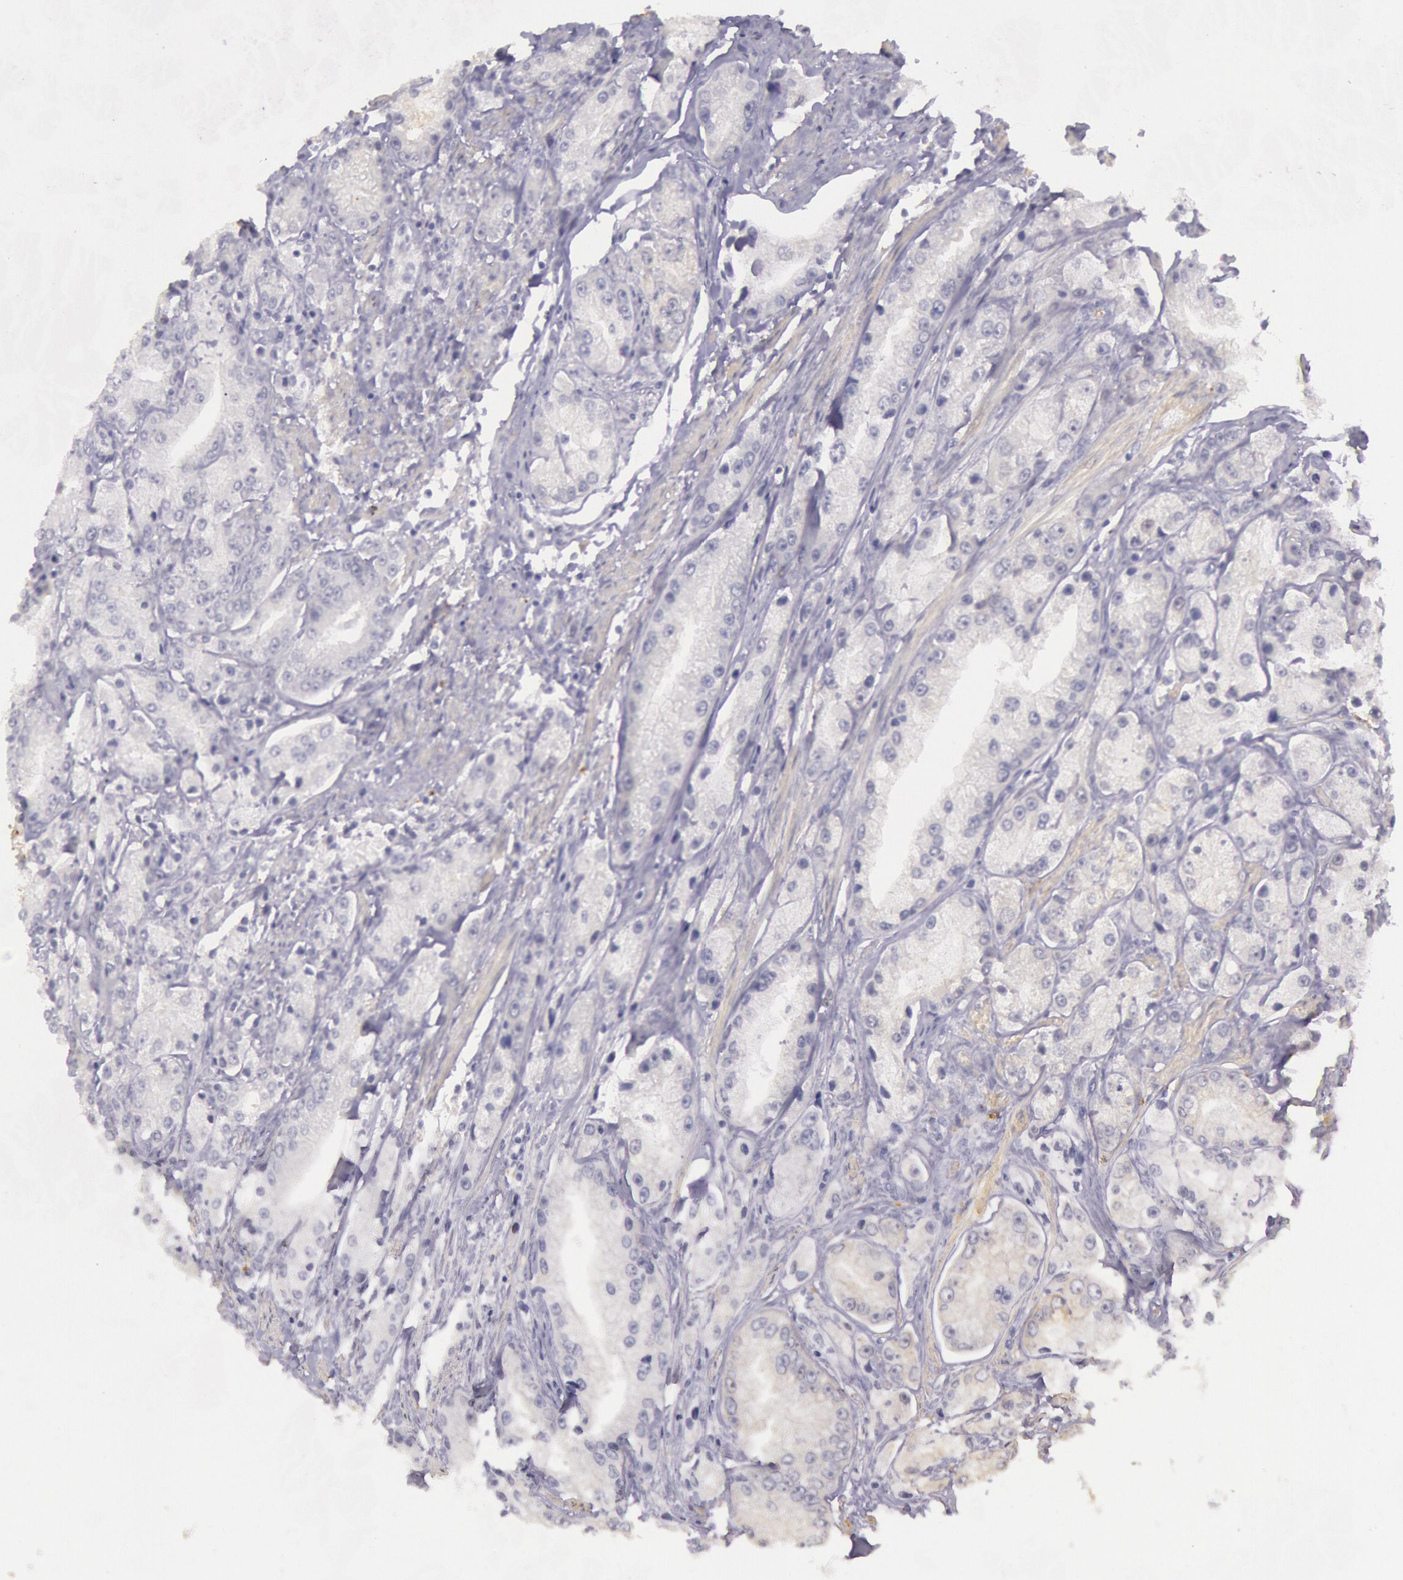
{"staining": {"intensity": "negative", "quantity": "none", "location": "none"}, "tissue": "prostate cancer", "cell_type": "Tumor cells", "image_type": "cancer", "snomed": [{"axis": "morphology", "description": "Adenocarcinoma, Medium grade"}, {"axis": "topography", "description": "Prostate"}], "caption": "The micrograph exhibits no significant expression in tumor cells of prostate cancer.", "gene": "CKB", "patient": {"sex": "male", "age": 72}}